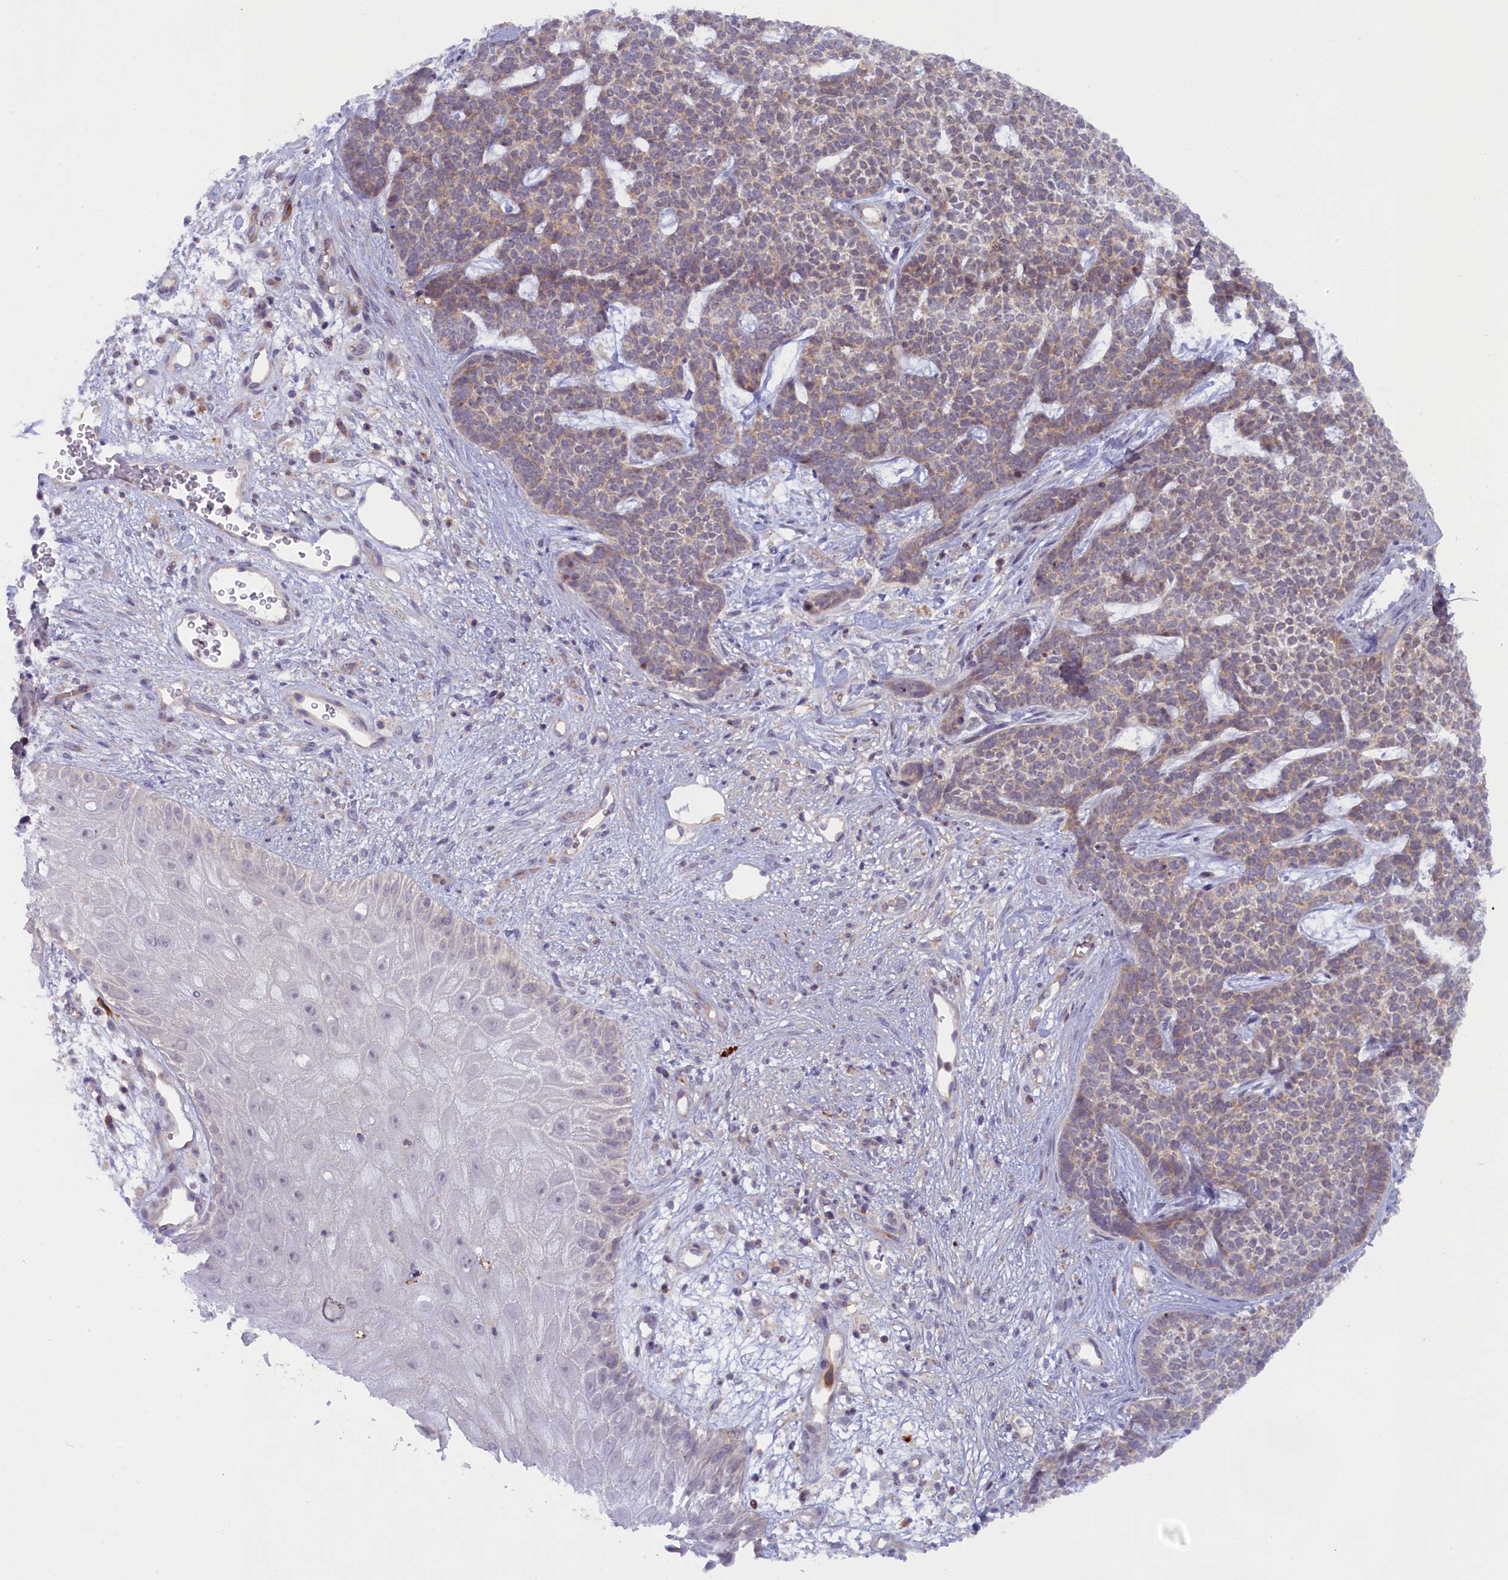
{"staining": {"intensity": "weak", "quantity": "<25%", "location": "cytoplasmic/membranous"}, "tissue": "skin cancer", "cell_type": "Tumor cells", "image_type": "cancer", "snomed": [{"axis": "morphology", "description": "Basal cell carcinoma"}, {"axis": "topography", "description": "Skin"}], "caption": "IHC micrograph of neoplastic tissue: human skin cancer stained with DAB (3,3'-diaminobenzidine) displays no significant protein positivity in tumor cells.", "gene": "CCL23", "patient": {"sex": "female", "age": 84}}